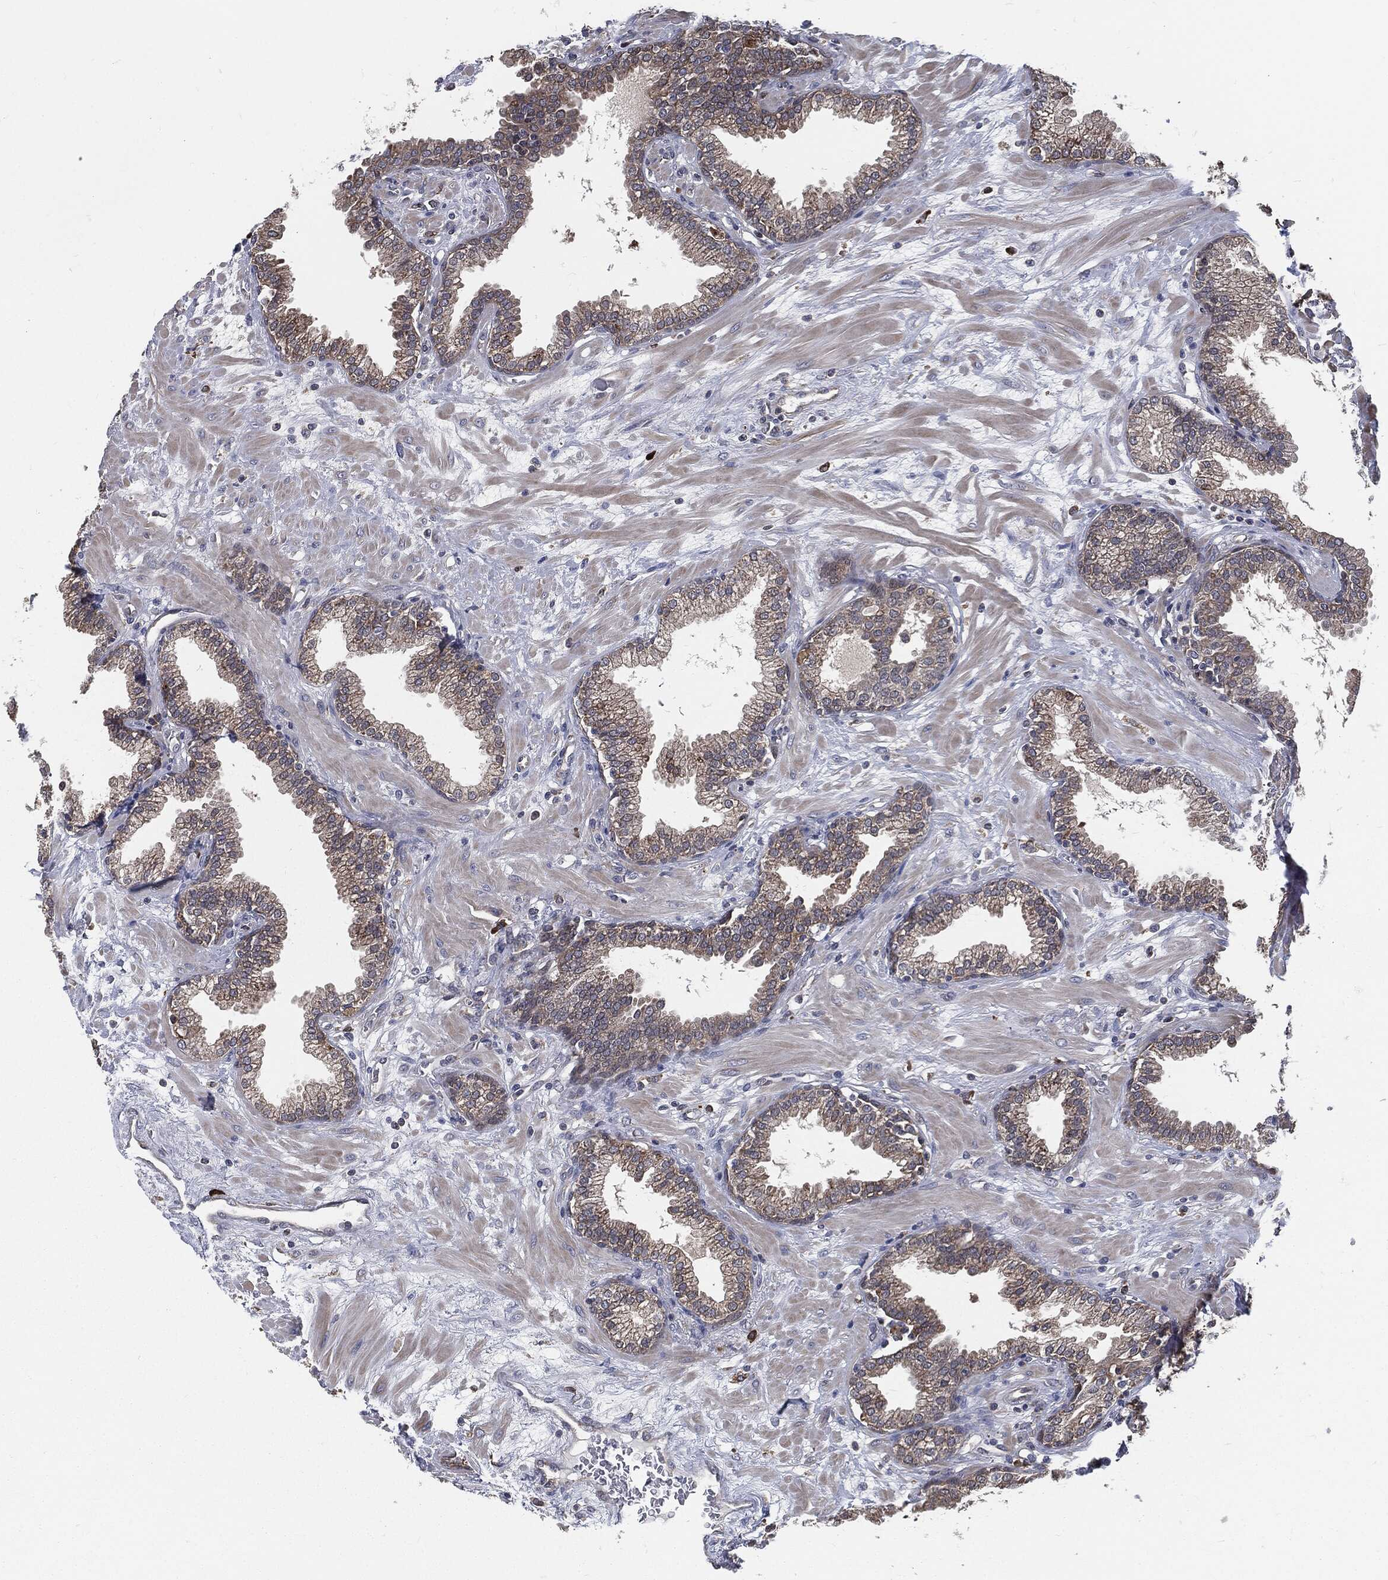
{"staining": {"intensity": "weak", "quantity": "25%-75%", "location": "cytoplasmic/membranous"}, "tissue": "prostate", "cell_type": "Glandular cells", "image_type": "normal", "snomed": [{"axis": "morphology", "description": "Normal tissue, NOS"}, {"axis": "topography", "description": "Prostate"}], "caption": "This is an image of immunohistochemistry staining of normal prostate, which shows weak expression in the cytoplasmic/membranous of glandular cells.", "gene": "PRDX4", "patient": {"sex": "male", "age": 64}}